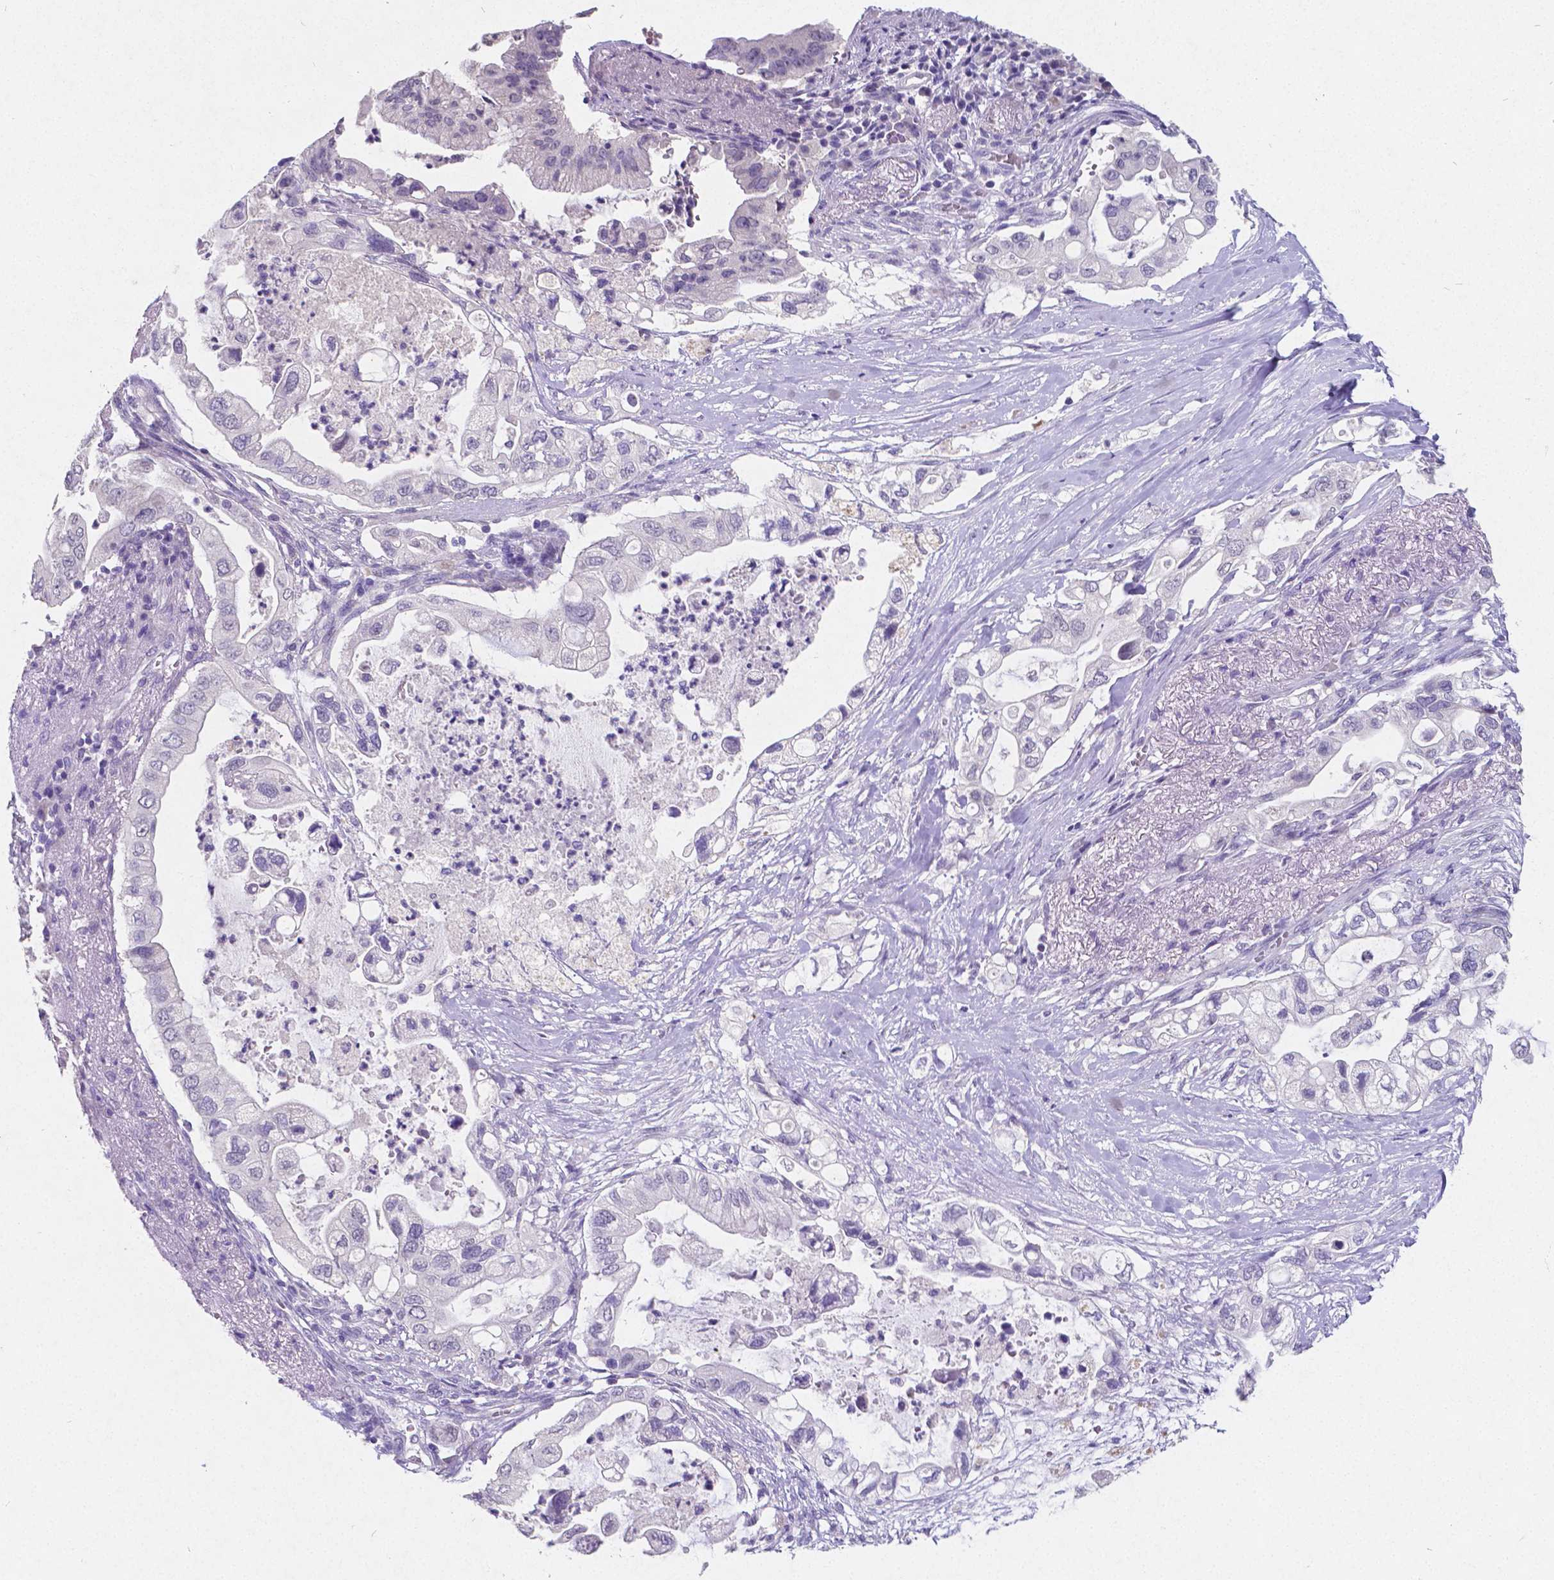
{"staining": {"intensity": "negative", "quantity": "none", "location": "none"}, "tissue": "pancreatic cancer", "cell_type": "Tumor cells", "image_type": "cancer", "snomed": [{"axis": "morphology", "description": "Adenocarcinoma, NOS"}, {"axis": "topography", "description": "Pancreas"}], "caption": "Human adenocarcinoma (pancreatic) stained for a protein using IHC demonstrates no expression in tumor cells.", "gene": "SATB2", "patient": {"sex": "female", "age": 72}}